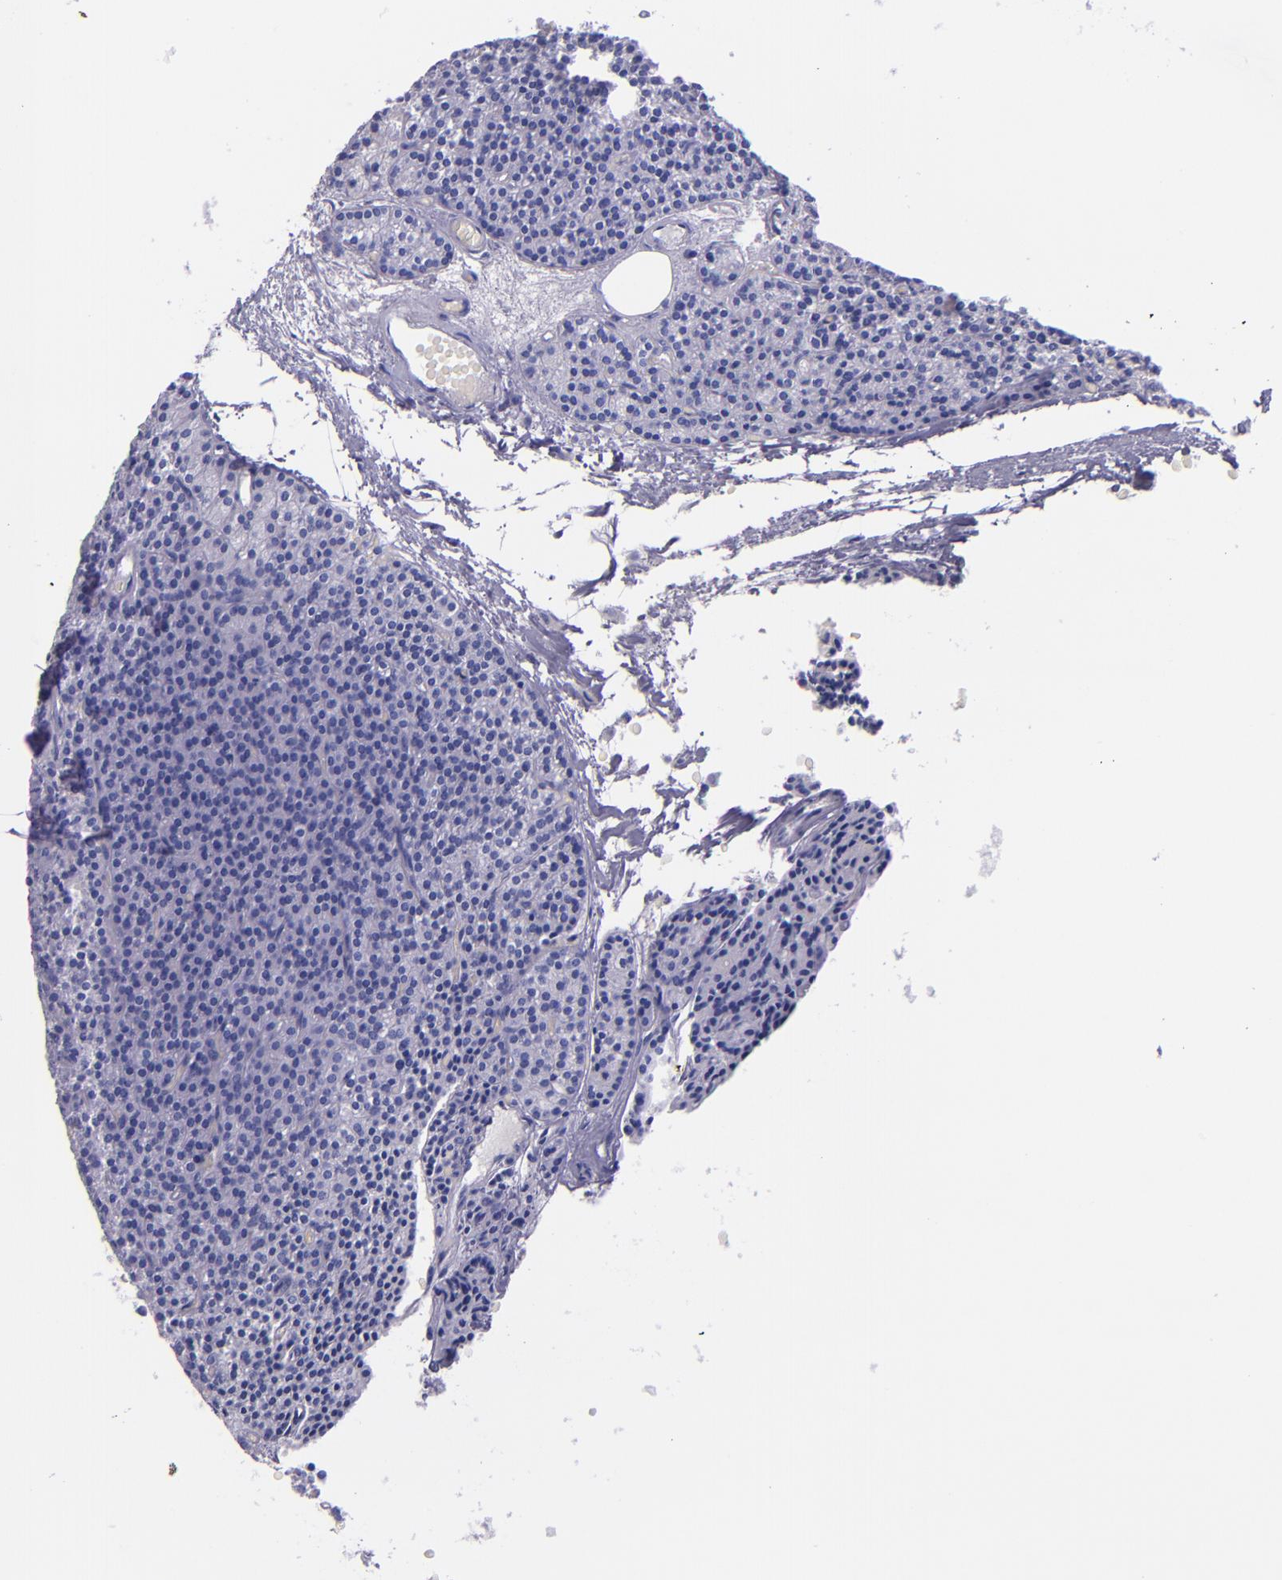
{"staining": {"intensity": "negative", "quantity": "none", "location": "none"}, "tissue": "parathyroid gland", "cell_type": "Glandular cells", "image_type": "normal", "snomed": [{"axis": "morphology", "description": "Normal tissue, NOS"}, {"axis": "topography", "description": "Parathyroid gland"}], "caption": "An IHC micrograph of unremarkable parathyroid gland is shown. There is no staining in glandular cells of parathyroid gland.", "gene": "MBP", "patient": {"sex": "male", "age": 57}}